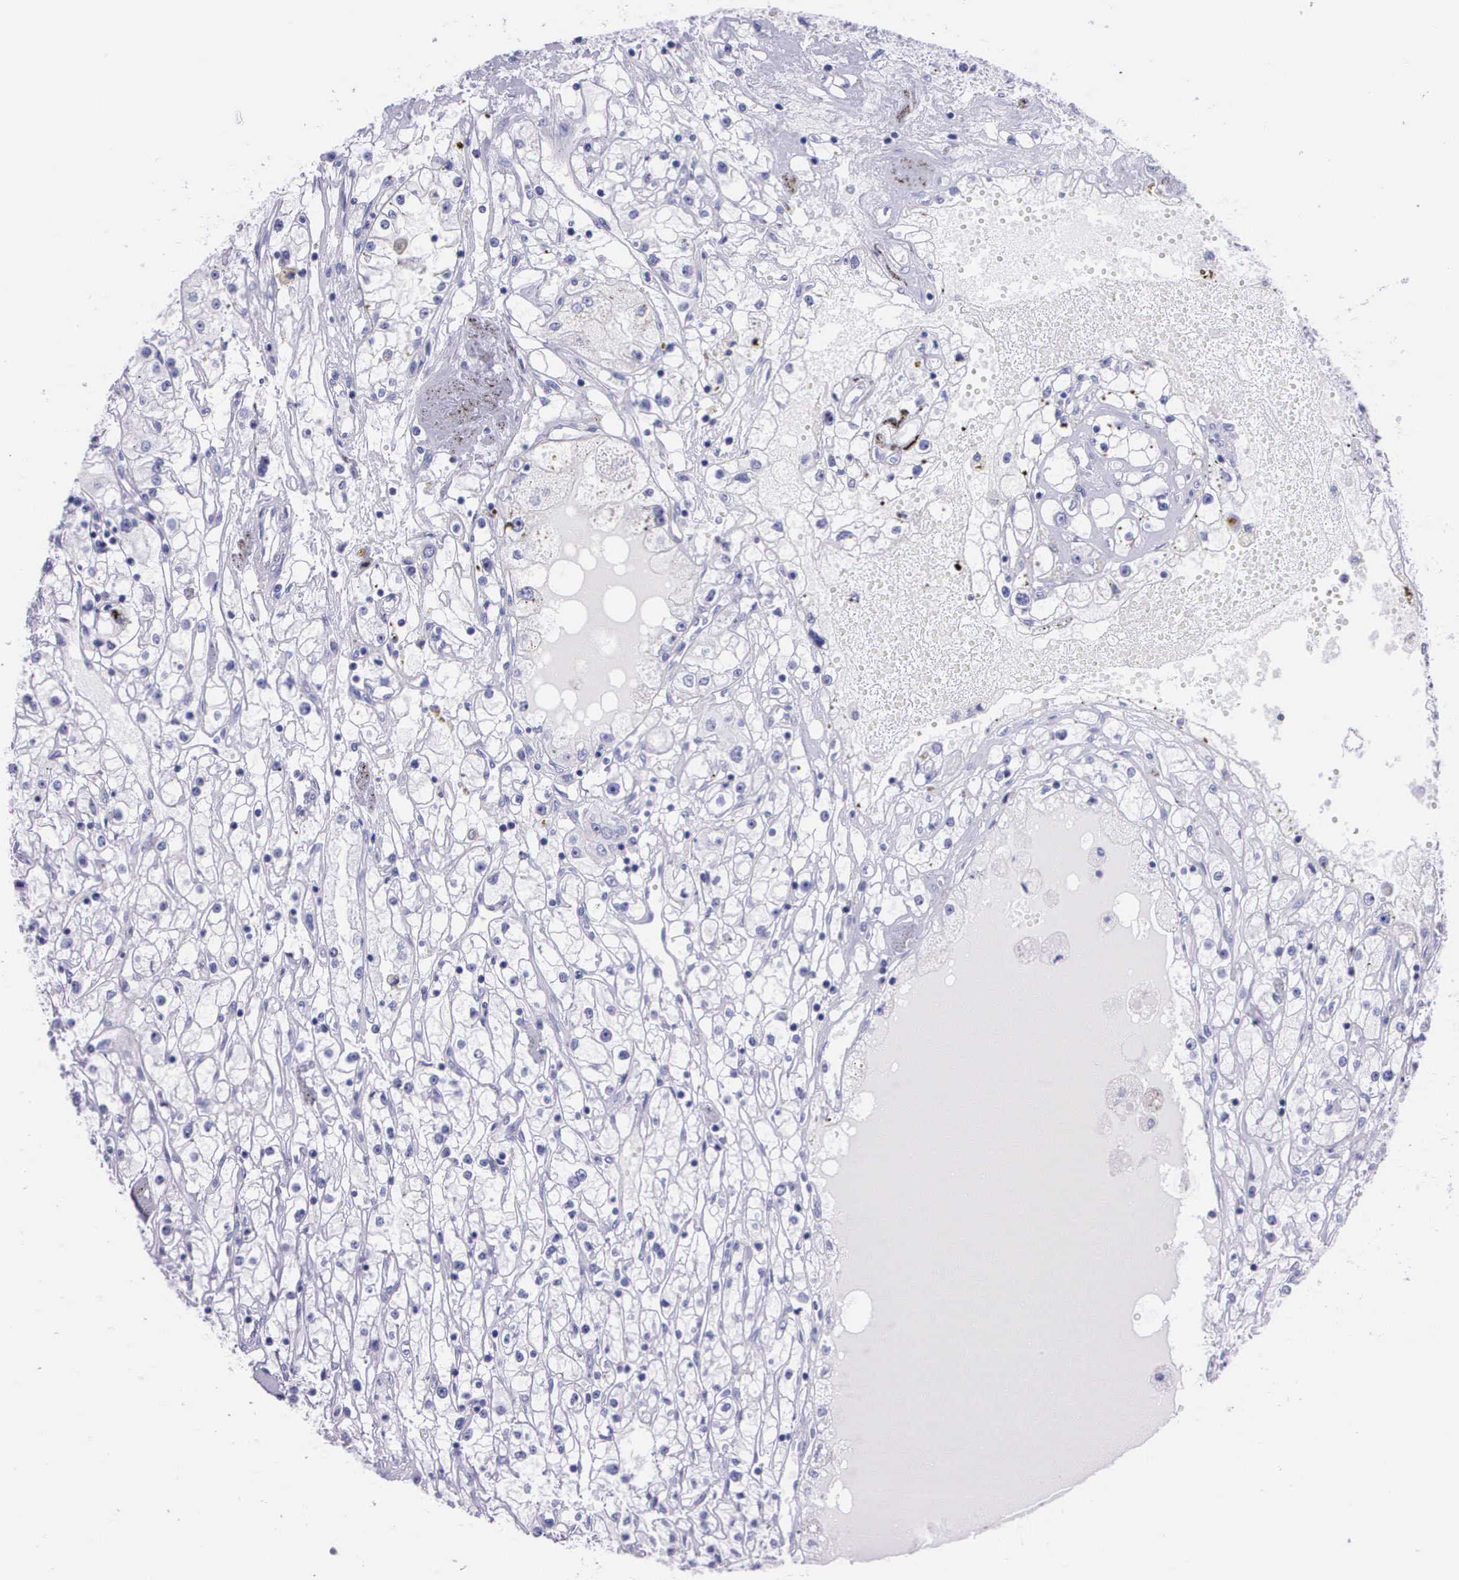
{"staining": {"intensity": "negative", "quantity": "none", "location": "none"}, "tissue": "renal cancer", "cell_type": "Tumor cells", "image_type": "cancer", "snomed": [{"axis": "morphology", "description": "Adenocarcinoma, NOS"}, {"axis": "topography", "description": "Kidney"}], "caption": "Image shows no protein staining in tumor cells of renal cancer tissue.", "gene": "CCNB1", "patient": {"sex": "male", "age": 56}}